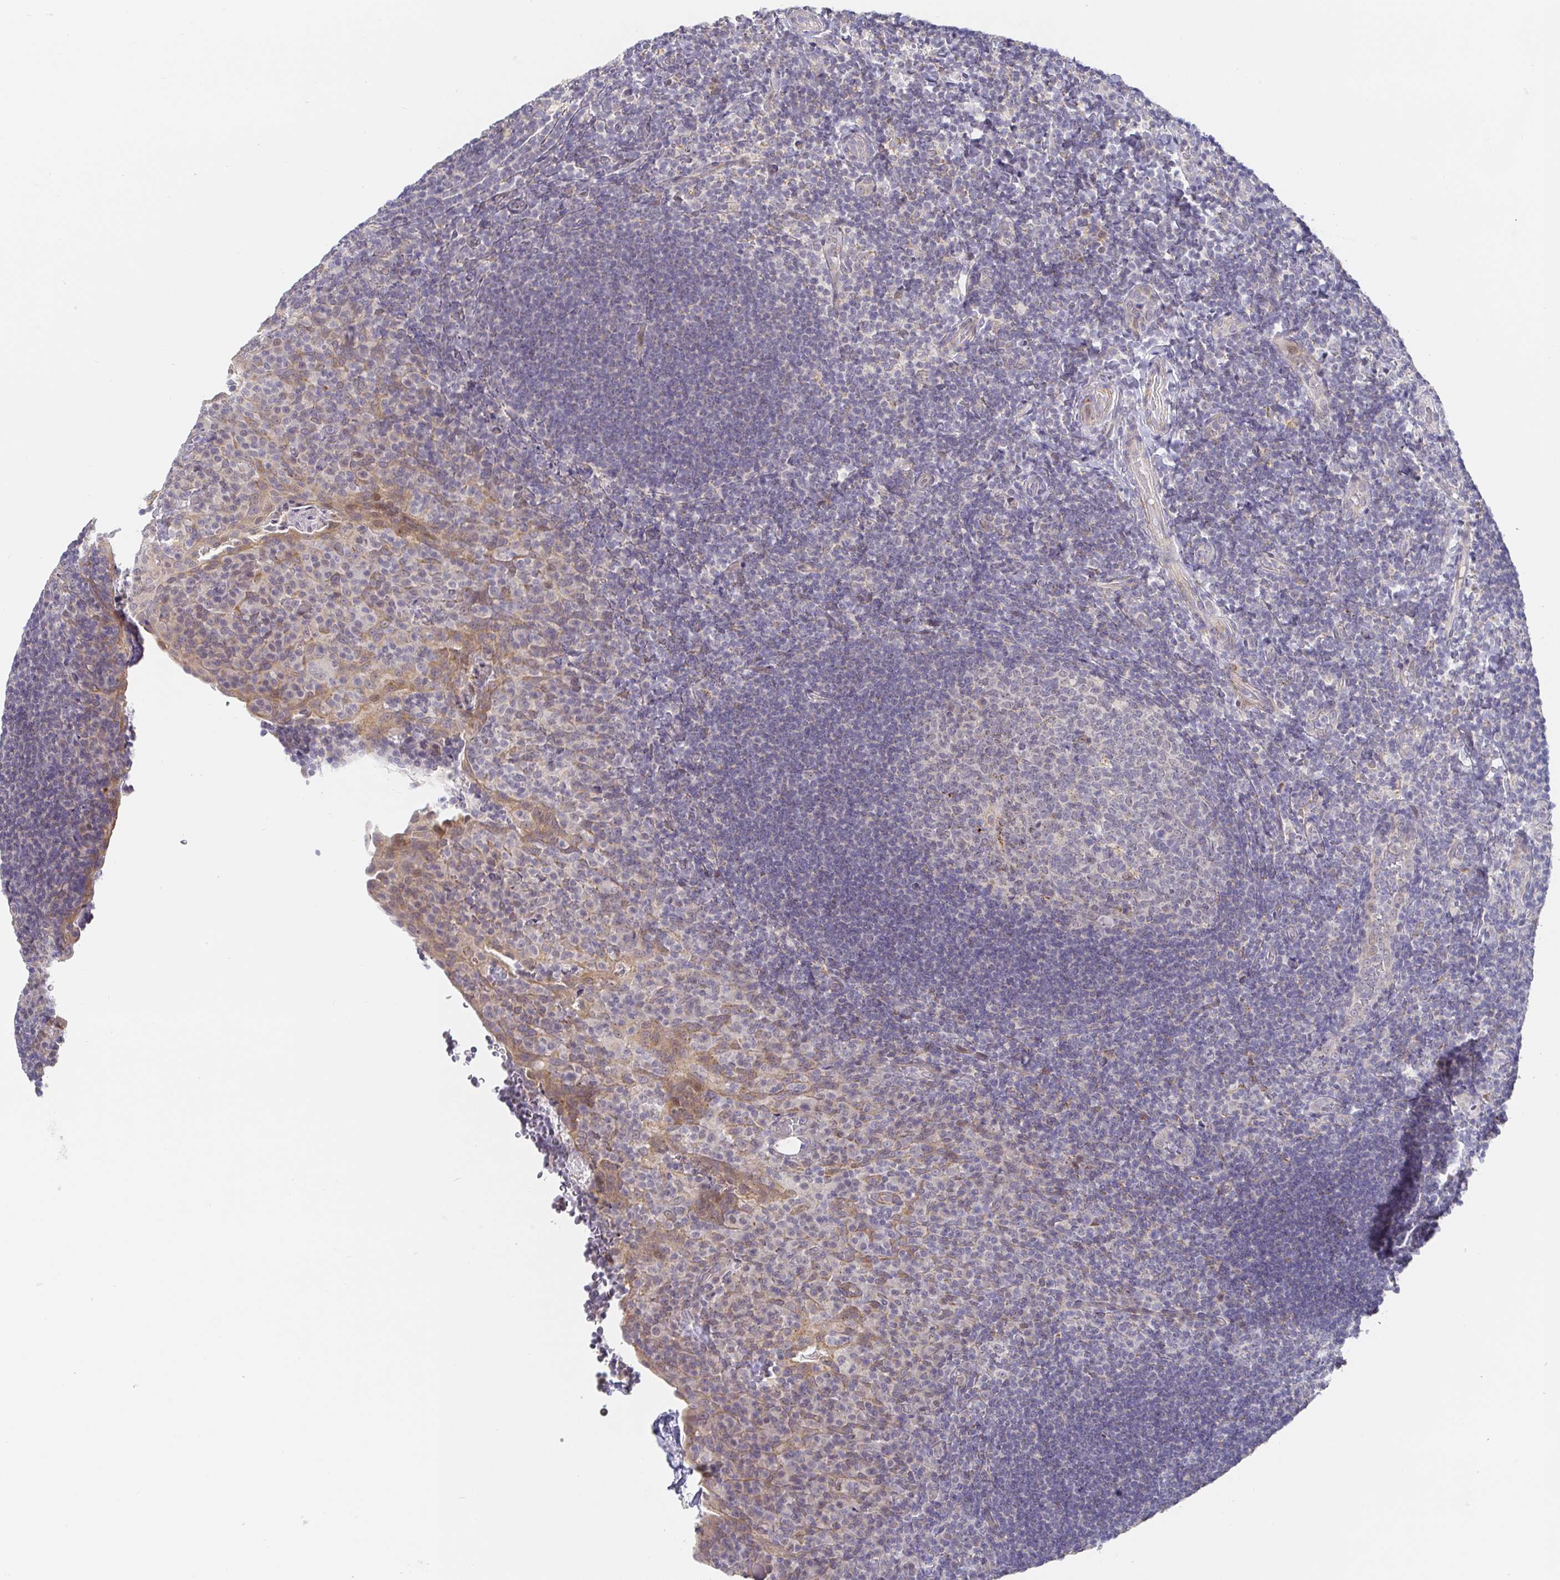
{"staining": {"intensity": "negative", "quantity": "none", "location": "none"}, "tissue": "tonsil", "cell_type": "Germinal center cells", "image_type": "normal", "snomed": [{"axis": "morphology", "description": "Normal tissue, NOS"}, {"axis": "topography", "description": "Tonsil"}], "caption": "DAB immunohistochemical staining of benign human tonsil displays no significant expression in germinal center cells. Nuclei are stained in blue.", "gene": "CIT", "patient": {"sex": "male", "age": 17}}